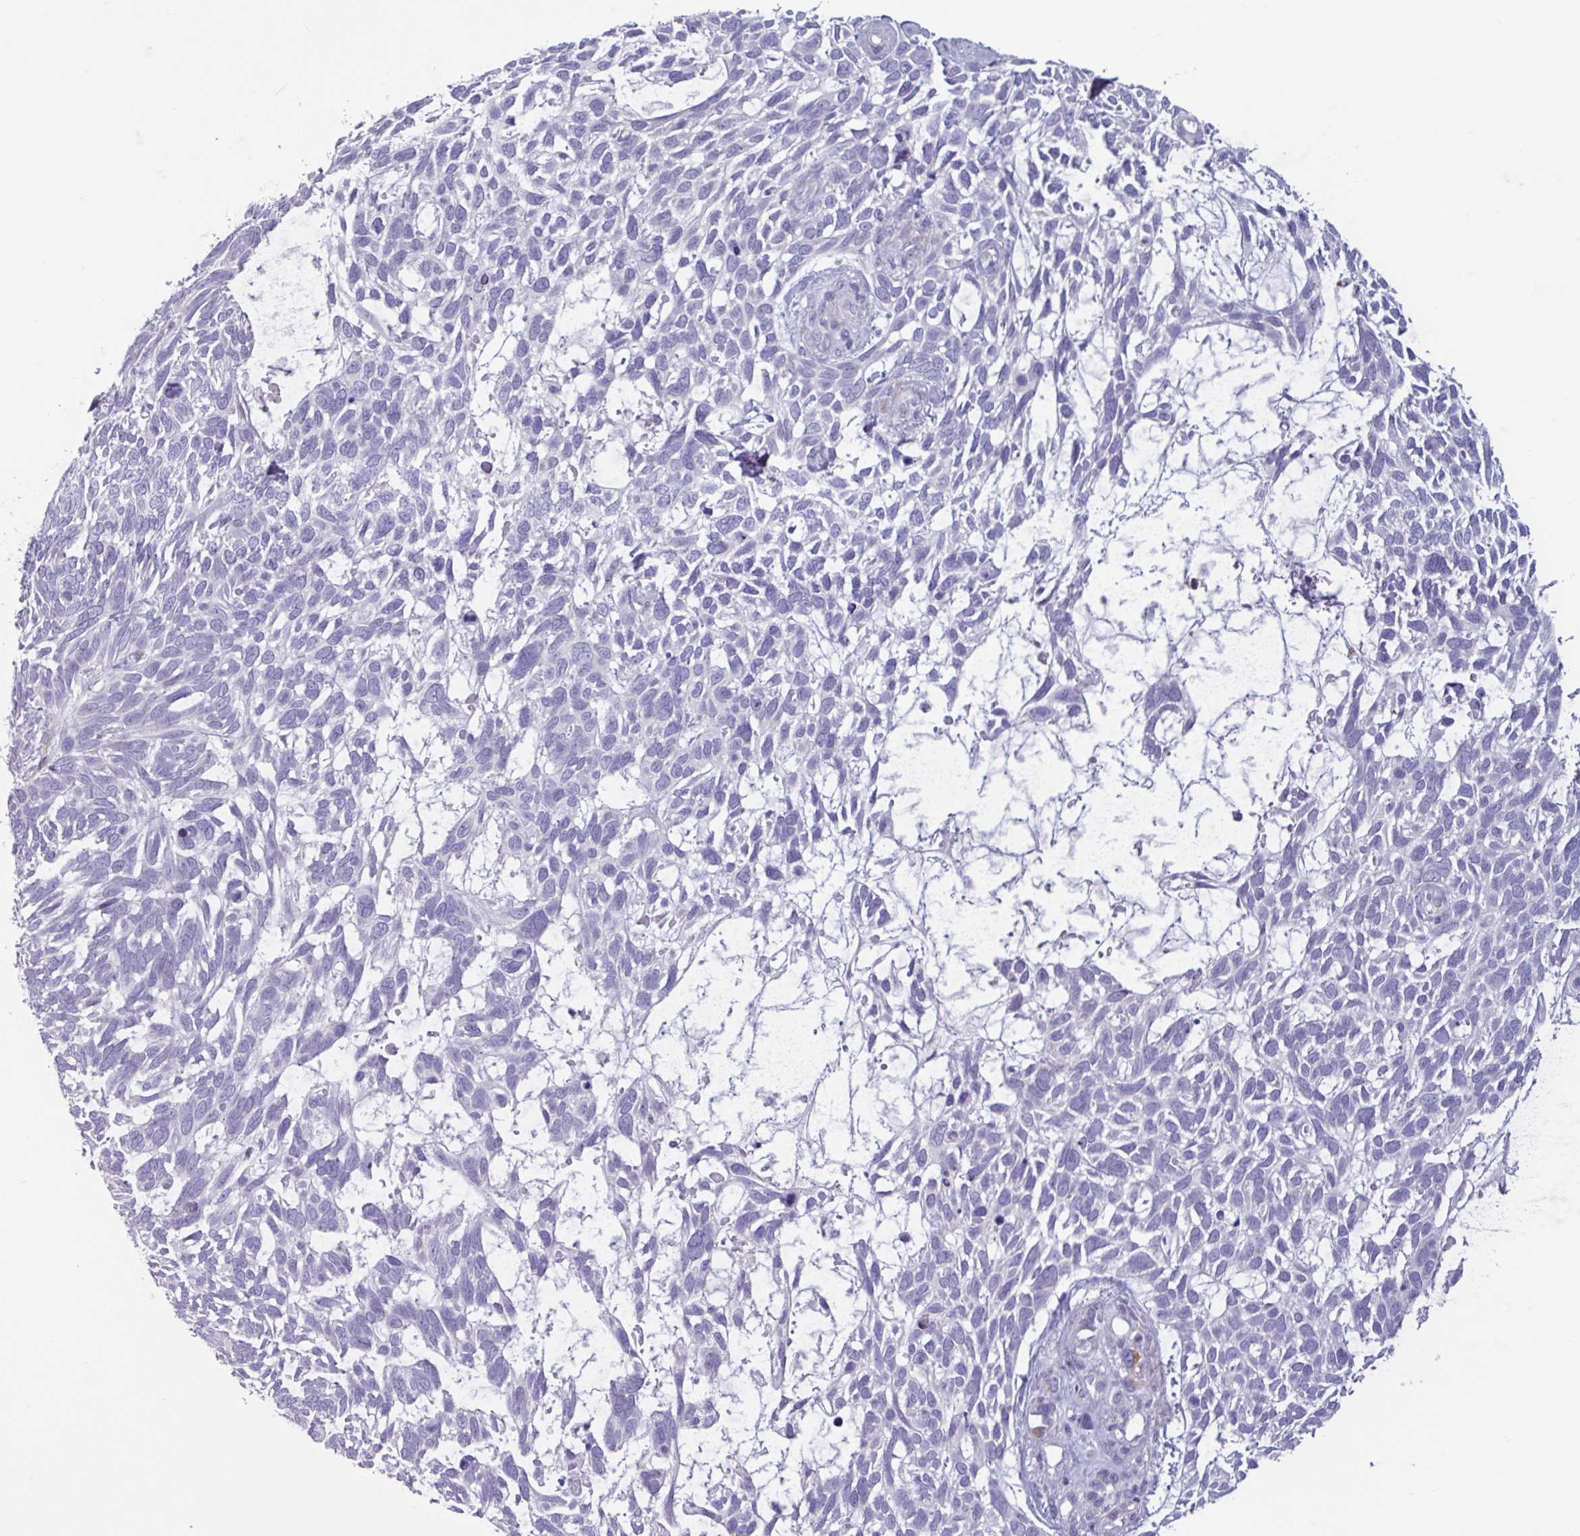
{"staining": {"intensity": "negative", "quantity": "none", "location": "none"}, "tissue": "skin cancer", "cell_type": "Tumor cells", "image_type": "cancer", "snomed": [{"axis": "morphology", "description": "Basal cell carcinoma"}, {"axis": "topography", "description": "Skin"}], "caption": "Image shows no significant protein staining in tumor cells of skin basal cell carcinoma.", "gene": "ADGRE1", "patient": {"sex": "male", "age": 88}}